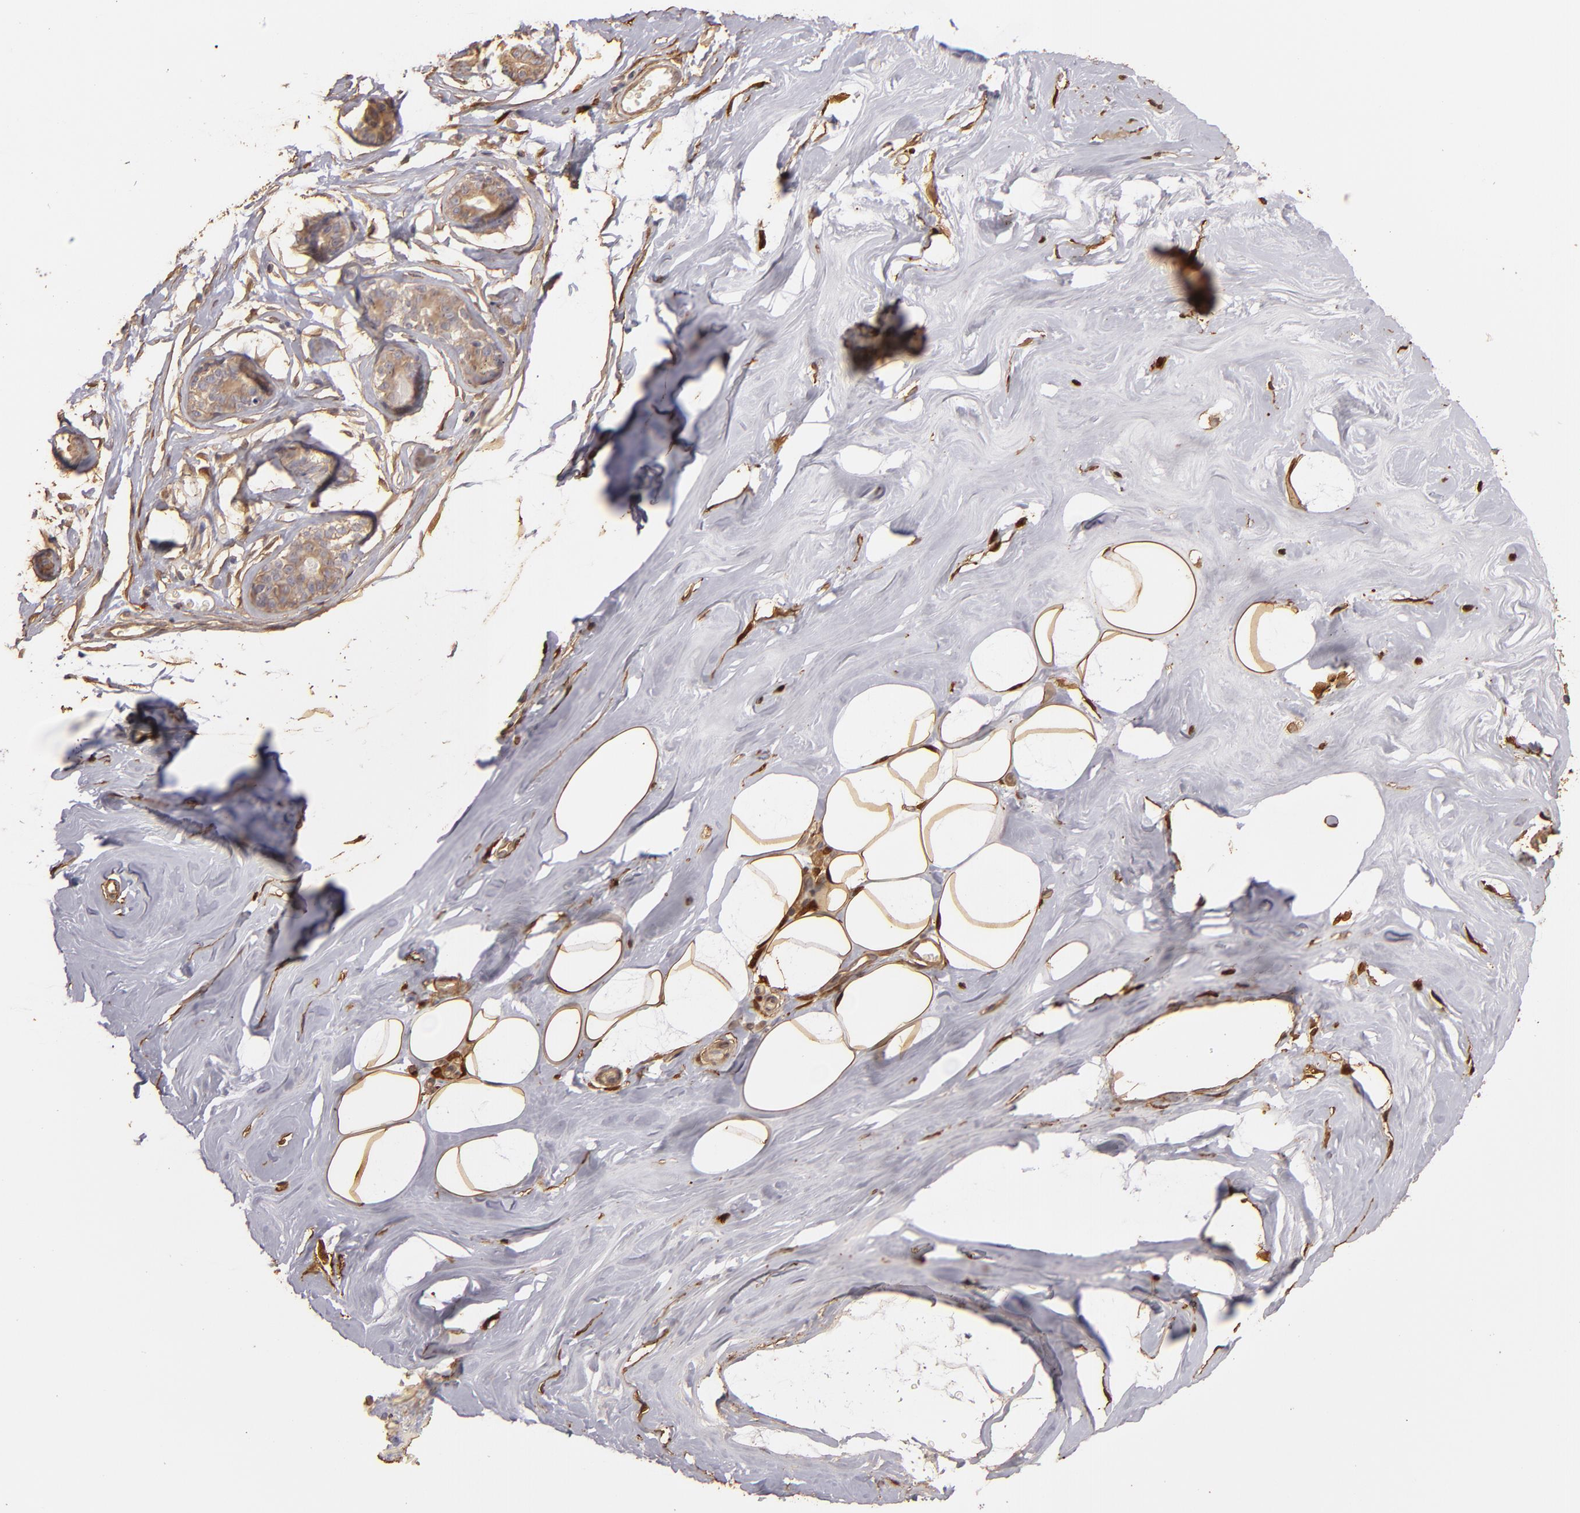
{"staining": {"intensity": "strong", "quantity": ">75%", "location": "cytoplasmic/membranous"}, "tissue": "breast", "cell_type": "Adipocytes", "image_type": "normal", "snomed": [{"axis": "morphology", "description": "Normal tissue, NOS"}, {"axis": "morphology", "description": "Fibrosis, NOS"}, {"axis": "topography", "description": "Breast"}], "caption": "Brown immunohistochemical staining in benign human breast displays strong cytoplasmic/membranous staining in about >75% of adipocytes. Using DAB (brown) and hematoxylin (blue) stains, captured at high magnification using brightfield microscopy.", "gene": "HSPB6", "patient": {"sex": "female", "age": 39}}